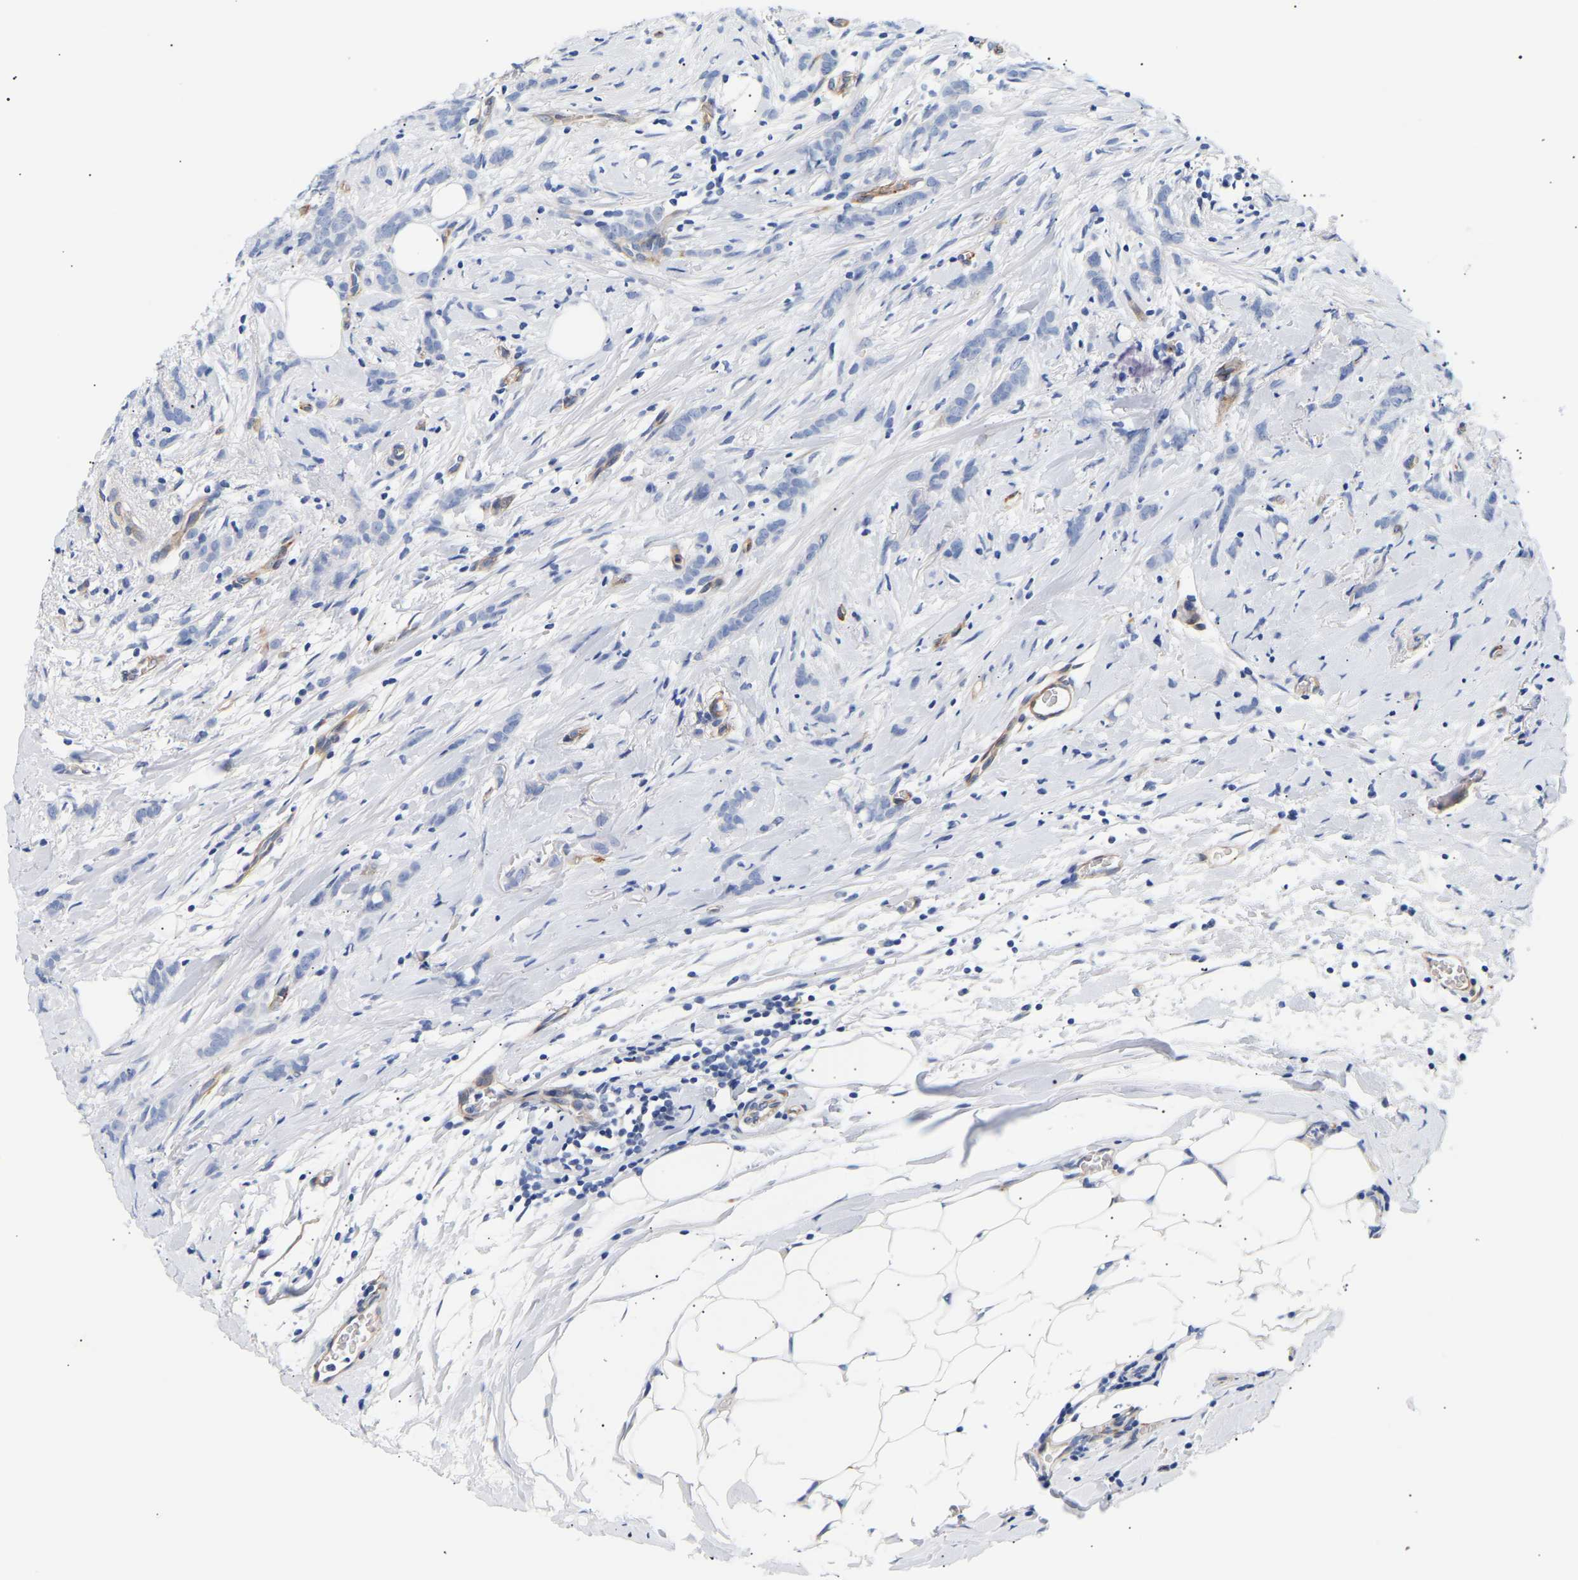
{"staining": {"intensity": "negative", "quantity": "none", "location": "none"}, "tissue": "breast cancer", "cell_type": "Tumor cells", "image_type": "cancer", "snomed": [{"axis": "morphology", "description": "Lobular carcinoma, in situ"}, {"axis": "morphology", "description": "Lobular carcinoma"}, {"axis": "topography", "description": "Breast"}], "caption": "Image shows no significant protein staining in tumor cells of lobular carcinoma (breast).", "gene": "IGFBP7", "patient": {"sex": "female", "age": 41}}